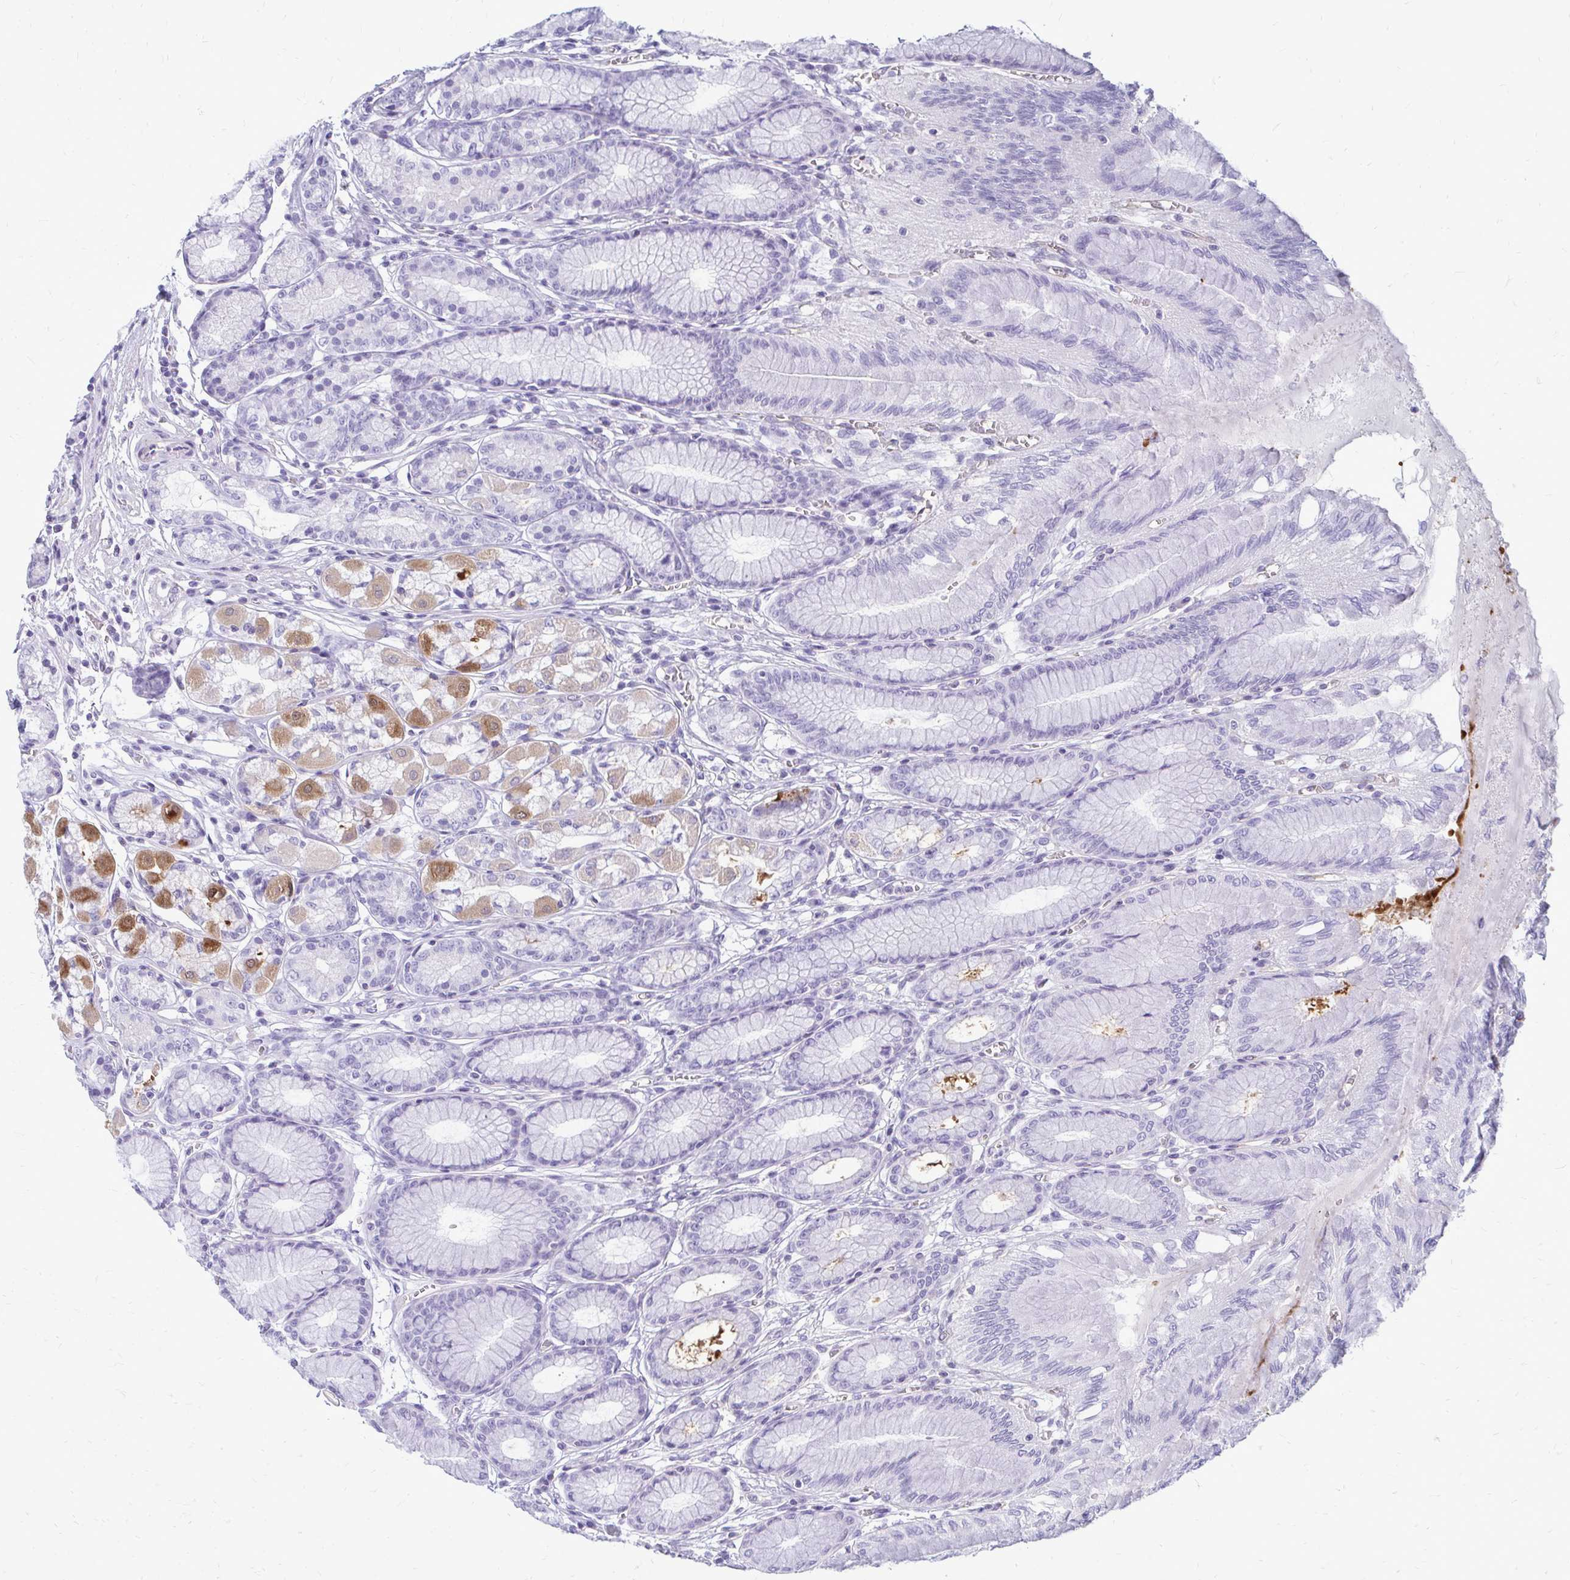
{"staining": {"intensity": "moderate", "quantity": "<25%", "location": "cytoplasmic/membranous"}, "tissue": "stomach", "cell_type": "Glandular cells", "image_type": "normal", "snomed": [{"axis": "morphology", "description": "Normal tissue, NOS"}, {"axis": "topography", "description": "Stomach"}, {"axis": "topography", "description": "Stomach, lower"}], "caption": "Immunohistochemical staining of unremarkable human stomach shows <25% levels of moderate cytoplasmic/membranous protein staining in approximately <25% of glandular cells.", "gene": "FABP3", "patient": {"sex": "male", "age": 76}}